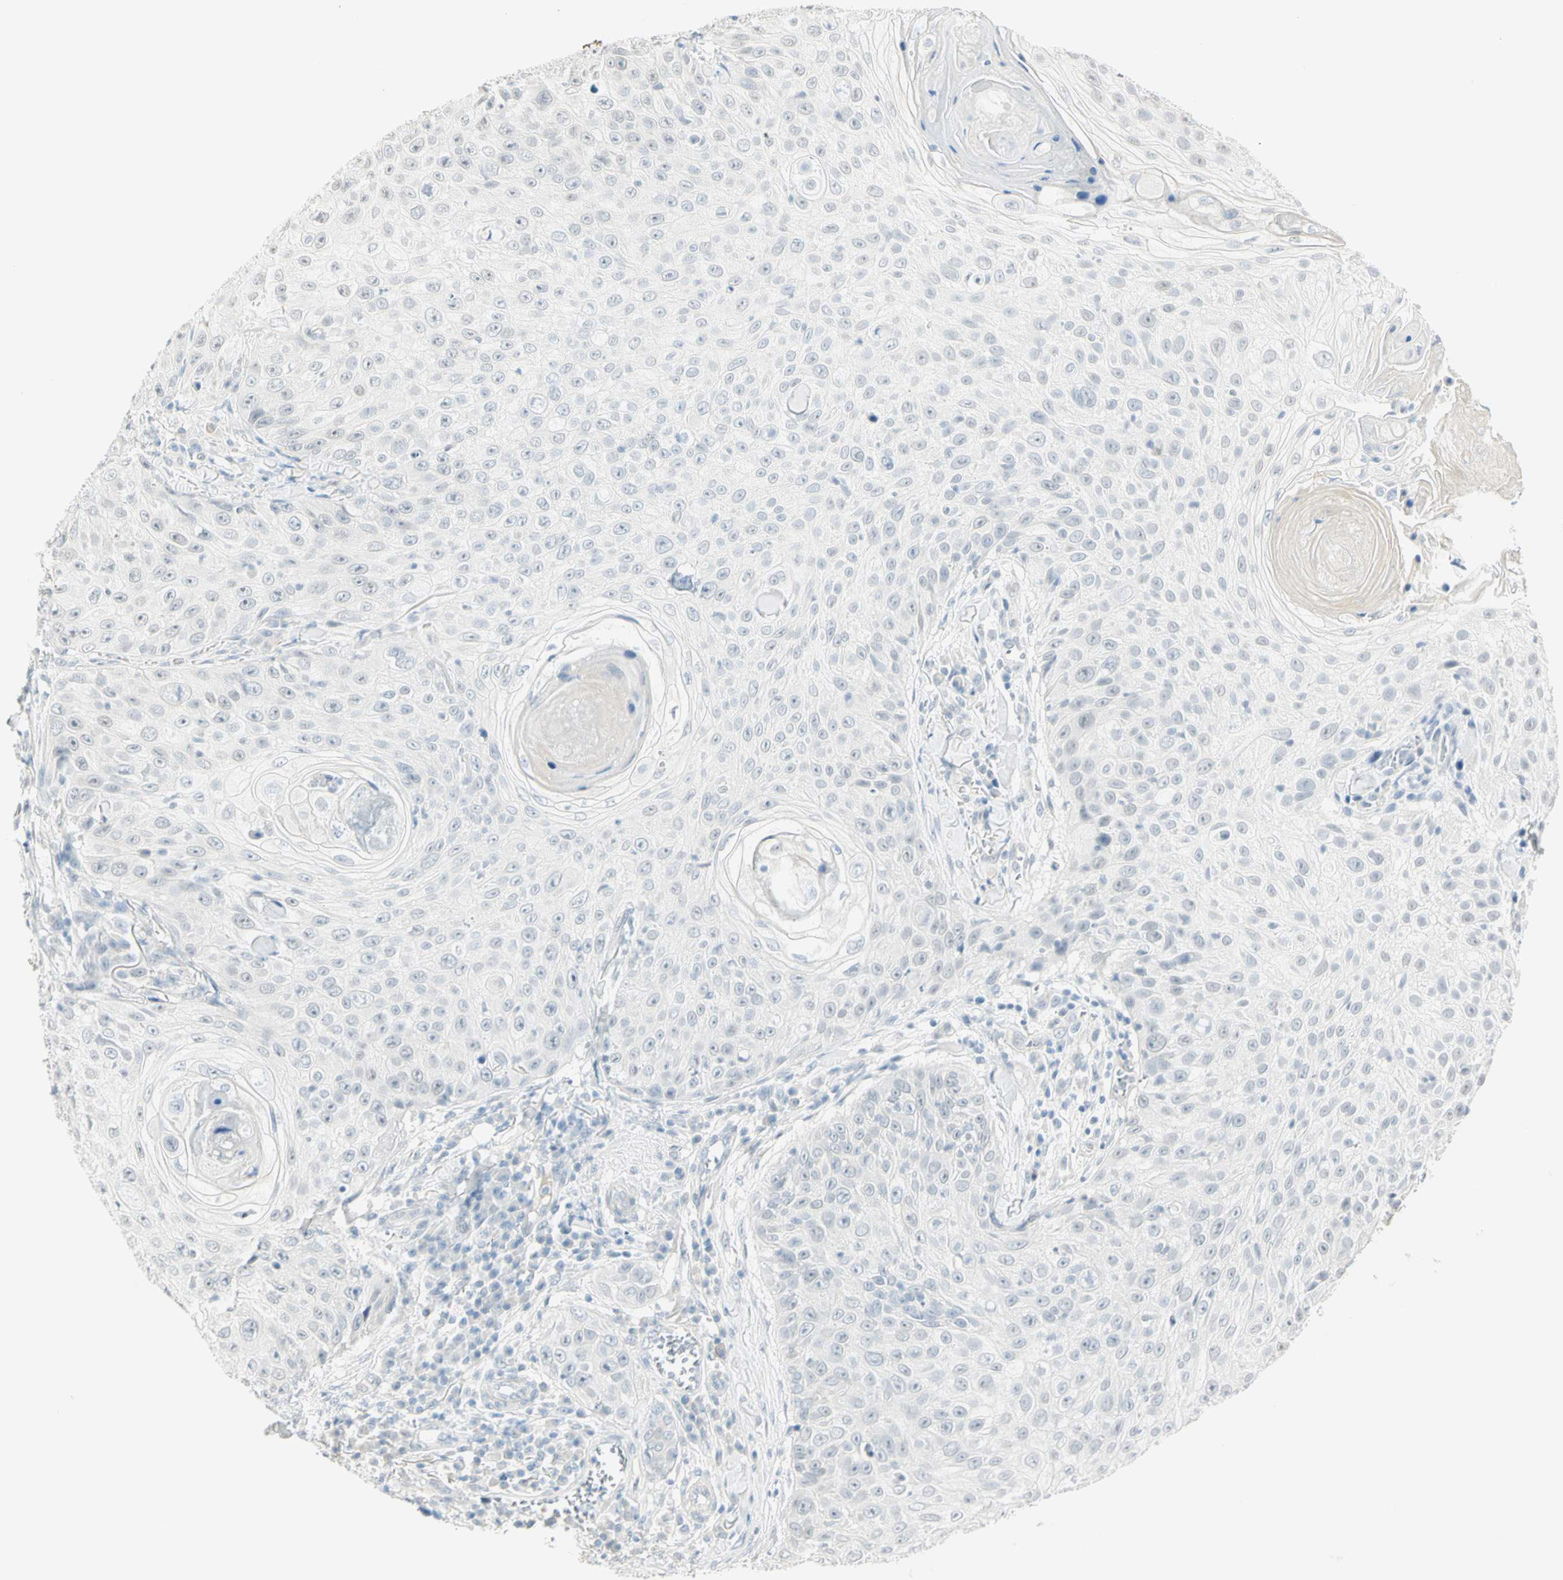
{"staining": {"intensity": "negative", "quantity": "none", "location": "none"}, "tissue": "skin cancer", "cell_type": "Tumor cells", "image_type": "cancer", "snomed": [{"axis": "morphology", "description": "Squamous cell carcinoma, NOS"}, {"axis": "topography", "description": "Skin"}], "caption": "The micrograph demonstrates no staining of tumor cells in skin cancer.", "gene": "MLLT10", "patient": {"sex": "male", "age": 86}}